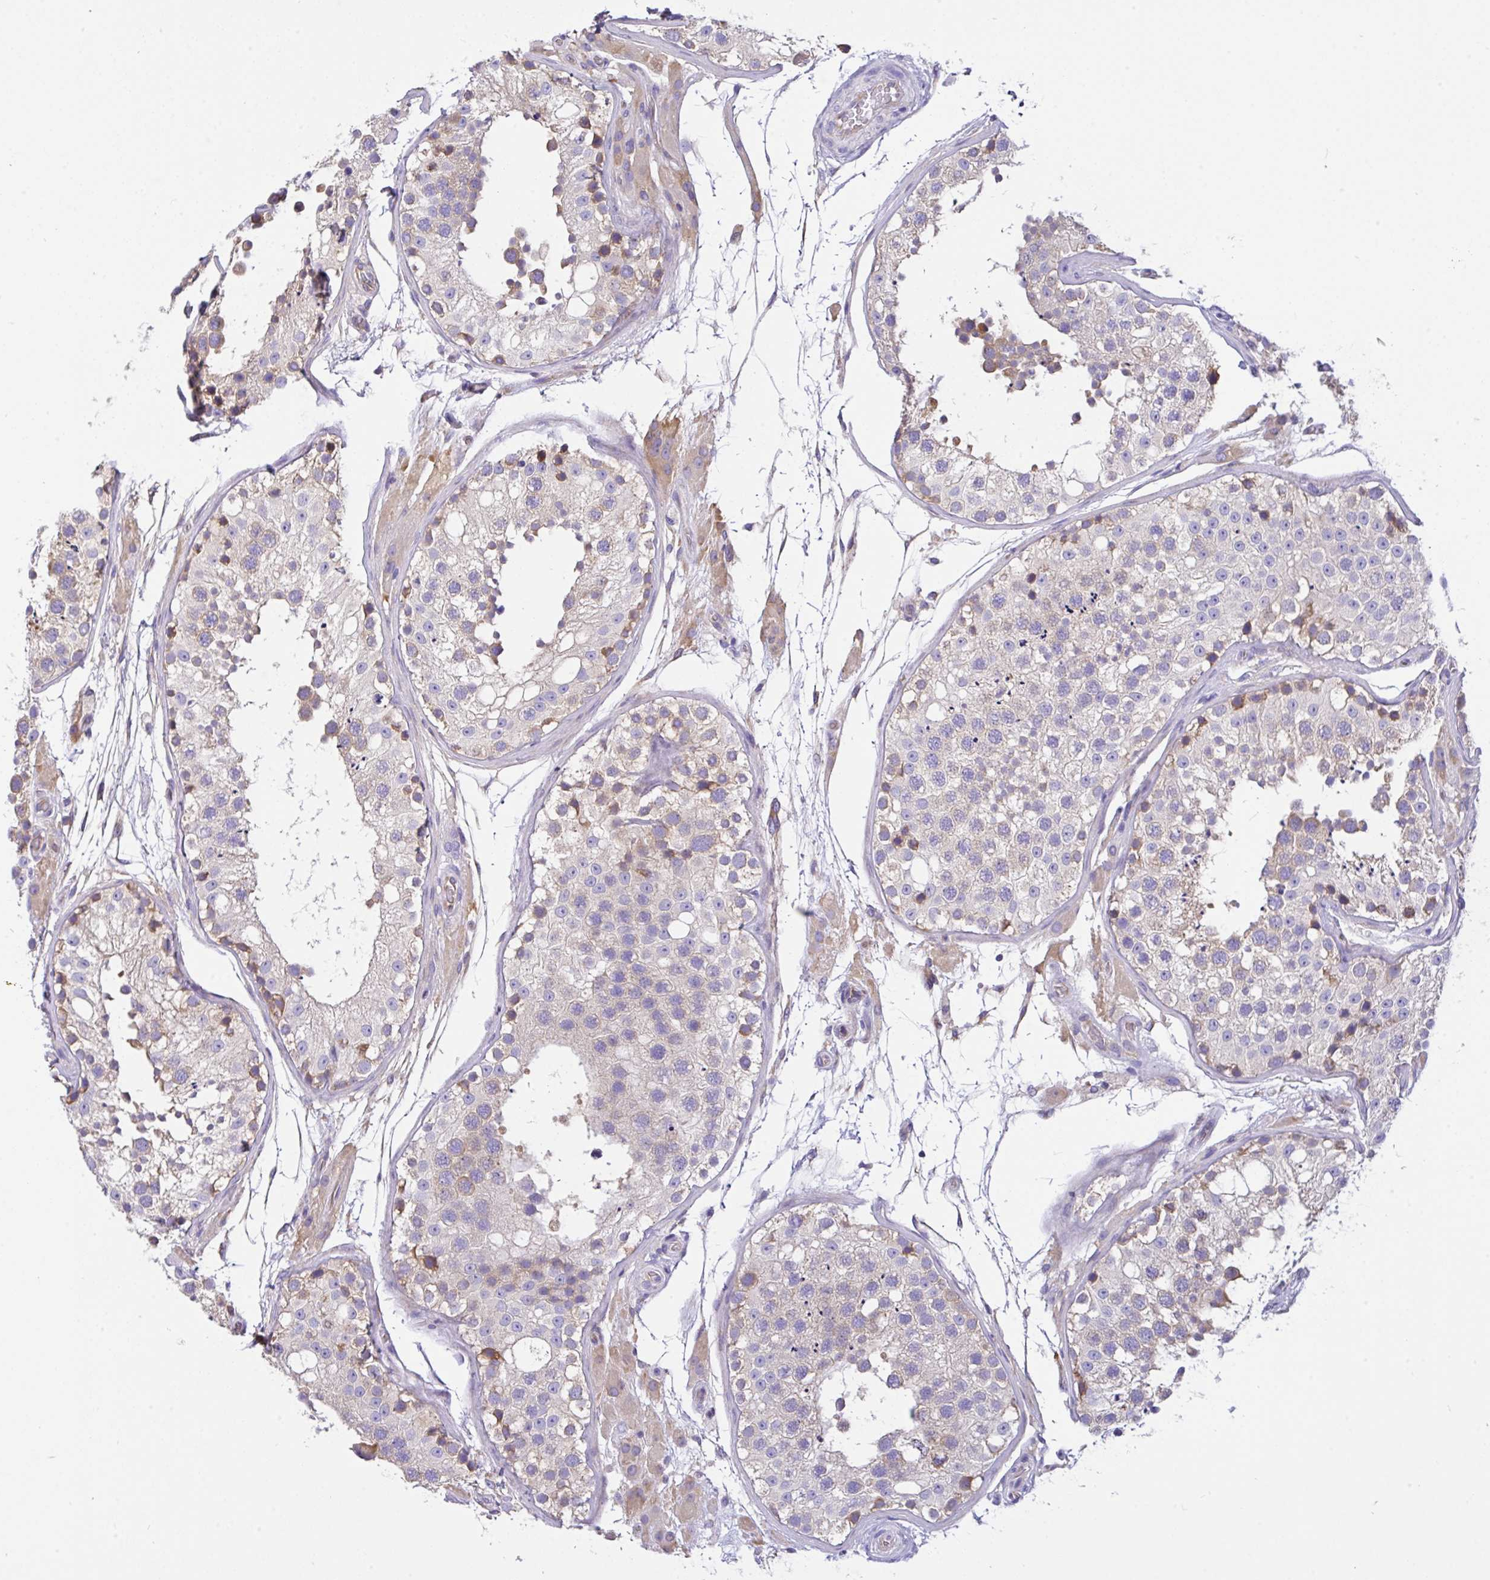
{"staining": {"intensity": "weak", "quantity": "25%-75%", "location": "cytoplasmic/membranous"}, "tissue": "testis", "cell_type": "Cells in seminiferous ducts", "image_type": "normal", "snomed": [{"axis": "morphology", "description": "Normal tissue, NOS"}, {"axis": "topography", "description": "Testis"}], "caption": "The histopathology image demonstrates a brown stain indicating the presence of a protein in the cytoplasmic/membranous of cells in seminiferous ducts in testis. Using DAB (3,3'-diaminobenzidine) (brown) and hematoxylin (blue) stains, captured at high magnification using brightfield microscopy.", "gene": "GFPT2", "patient": {"sex": "male", "age": 26}}